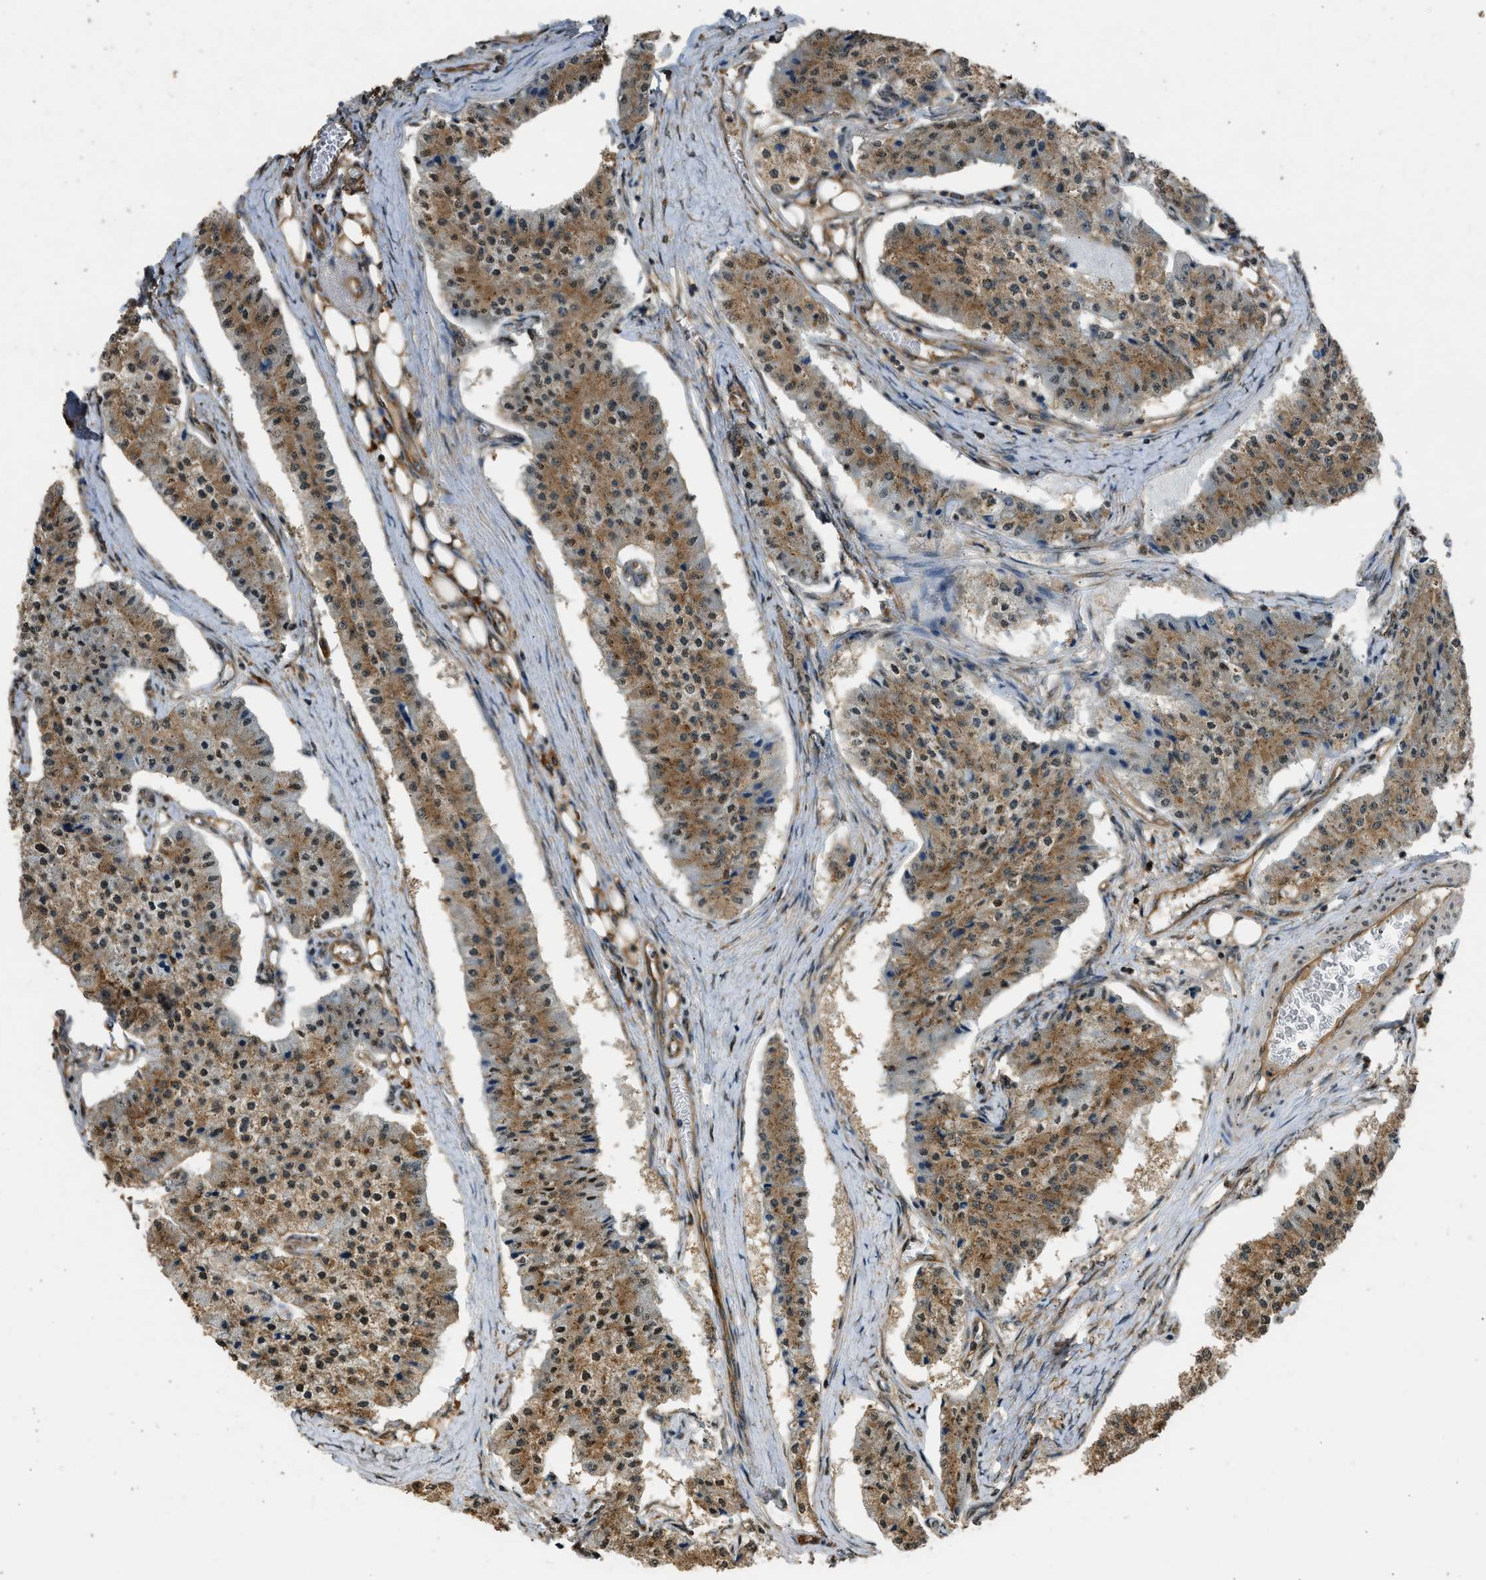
{"staining": {"intensity": "moderate", "quantity": ">75%", "location": "cytoplasmic/membranous"}, "tissue": "carcinoid", "cell_type": "Tumor cells", "image_type": "cancer", "snomed": [{"axis": "morphology", "description": "Carcinoid, malignant, NOS"}, {"axis": "topography", "description": "Colon"}], "caption": "Protein analysis of malignant carcinoid tissue shows moderate cytoplasmic/membranous expression in approximately >75% of tumor cells.", "gene": "SLC36A4", "patient": {"sex": "female", "age": 52}}